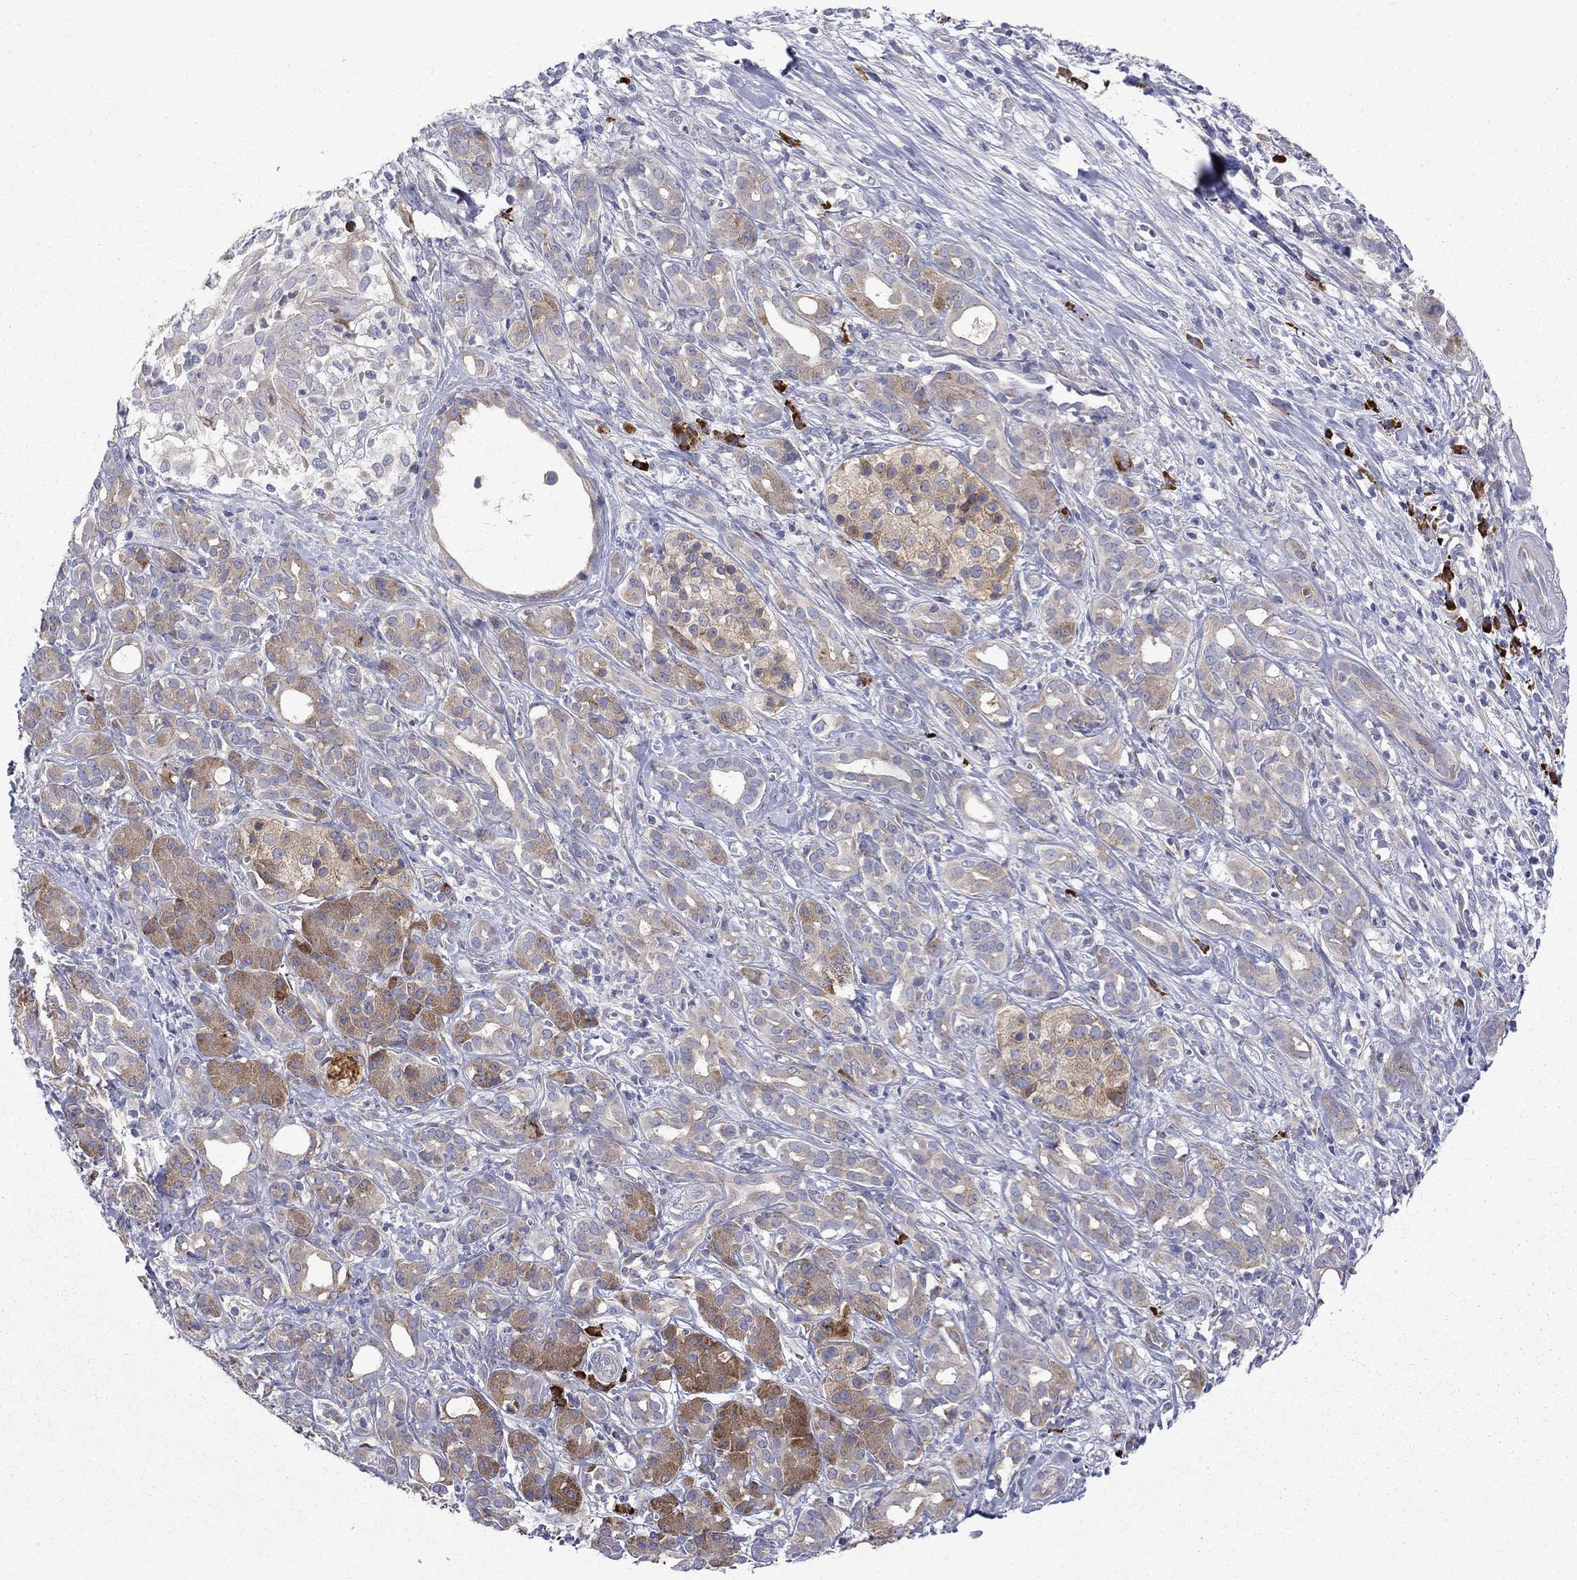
{"staining": {"intensity": "moderate", "quantity": "<25%", "location": "cytoplasmic/membranous"}, "tissue": "pancreatic cancer", "cell_type": "Tumor cells", "image_type": "cancer", "snomed": [{"axis": "morphology", "description": "Adenocarcinoma, NOS"}, {"axis": "topography", "description": "Pancreas"}], "caption": "This image exhibits immunohistochemistry (IHC) staining of adenocarcinoma (pancreatic), with low moderate cytoplasmic/membranous staining in approximately <25% of tumor cells.", "gene": "ASNS", "patient": {"sex": "male", "age": 61}}